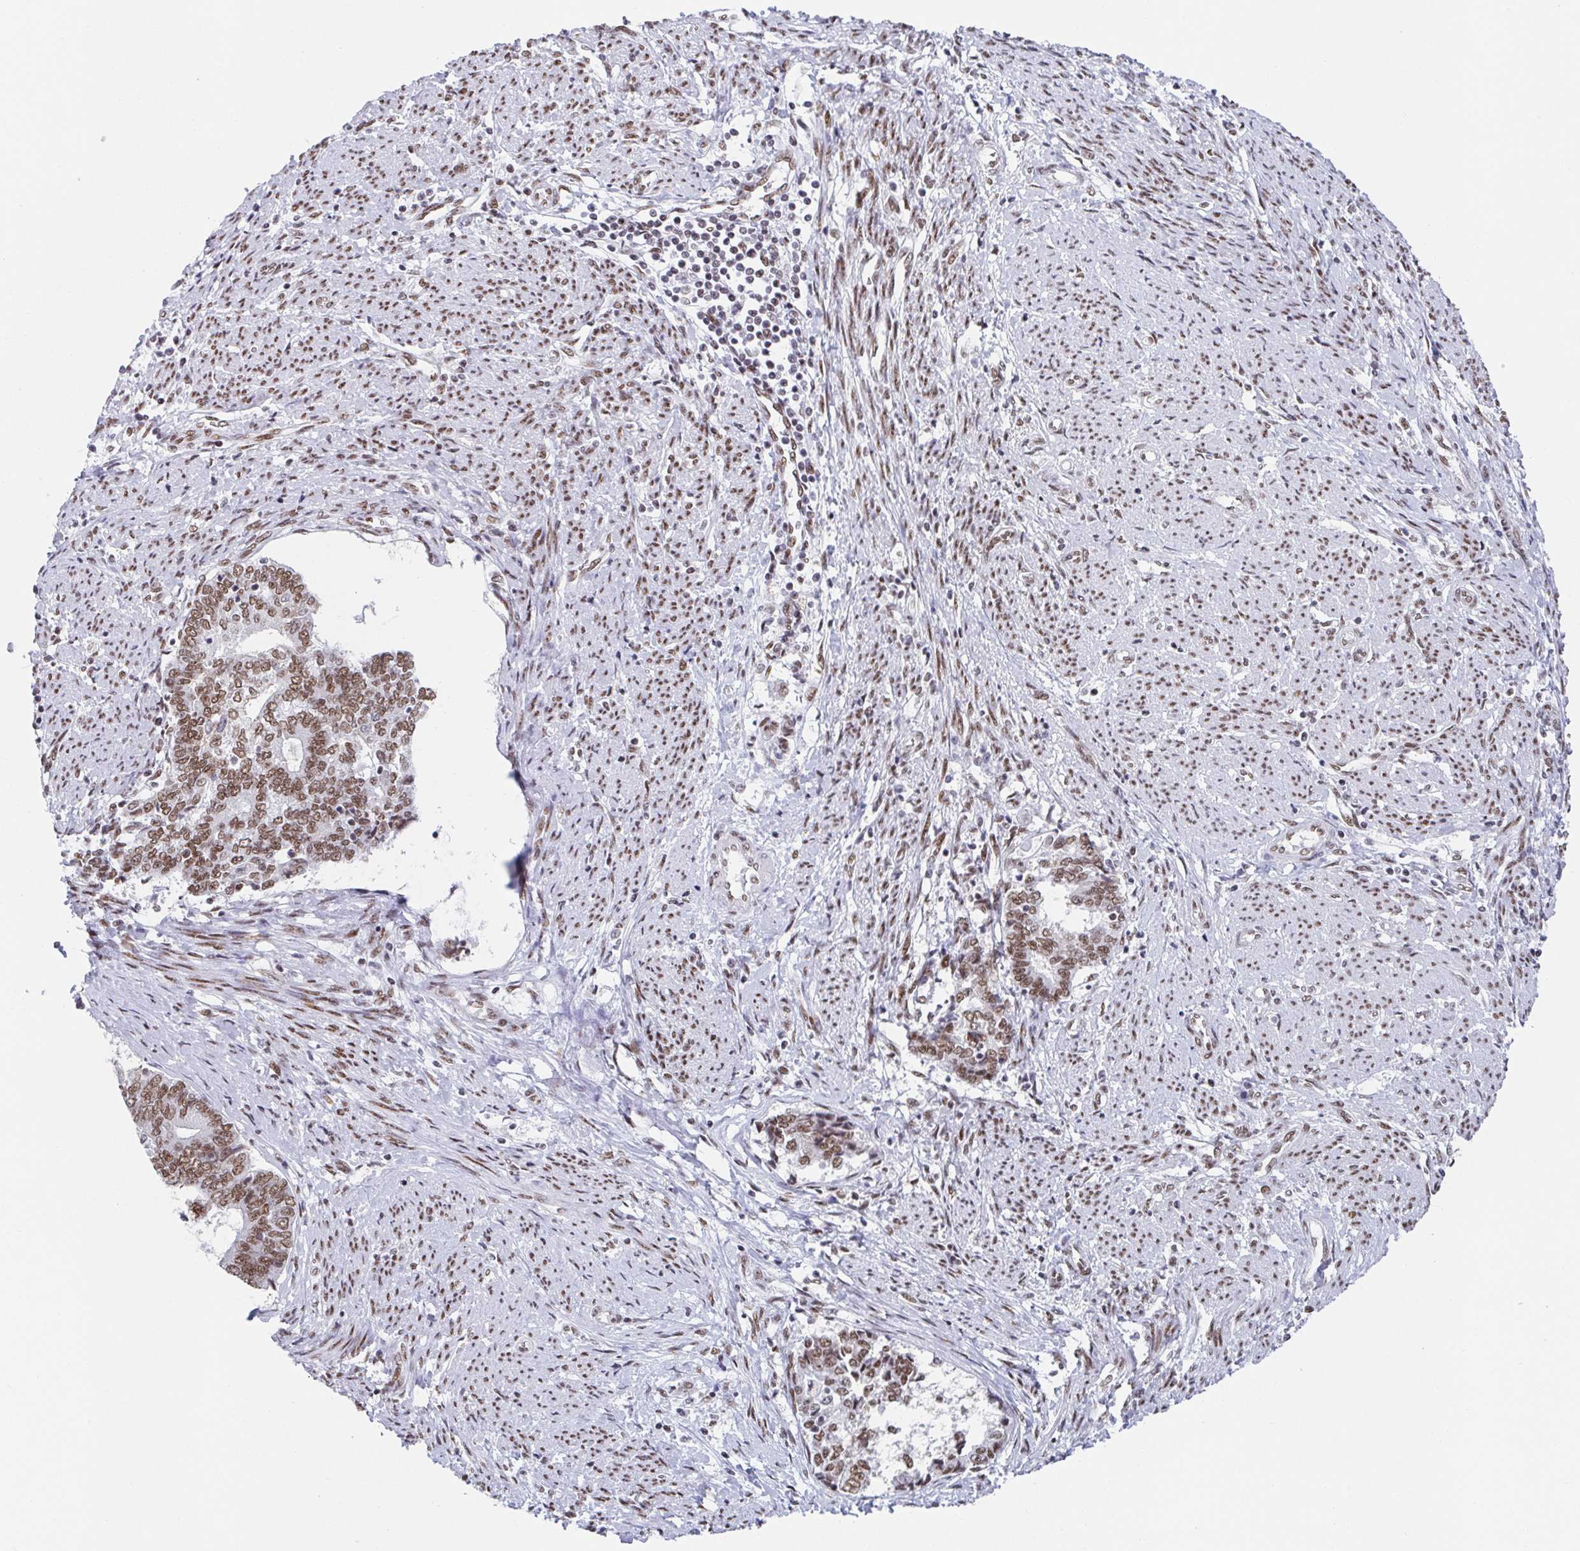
{"staining": {"intensity": "moderate", "quantity": ">75%", "location": "nuclear"}, "tissue": "endometrial cancer", "cell_type": "Tumor cells", "image_type": "cancer", "snomed": [{"axis": "morphology", "description": "Adenocarcinoma, NOS"}, {"axis": "topography", "description": "Endometrium"}], "caption": "Endometrial adenocarcinoma stained for a protein exhibits moderate nuclear positivity in tumor cells. Immunohistochemistry stains the protein of interest in brown and the nuclei are stained blue.", "gene": "SLC7A10", "patient": {"sex": "female", "age": 65}}